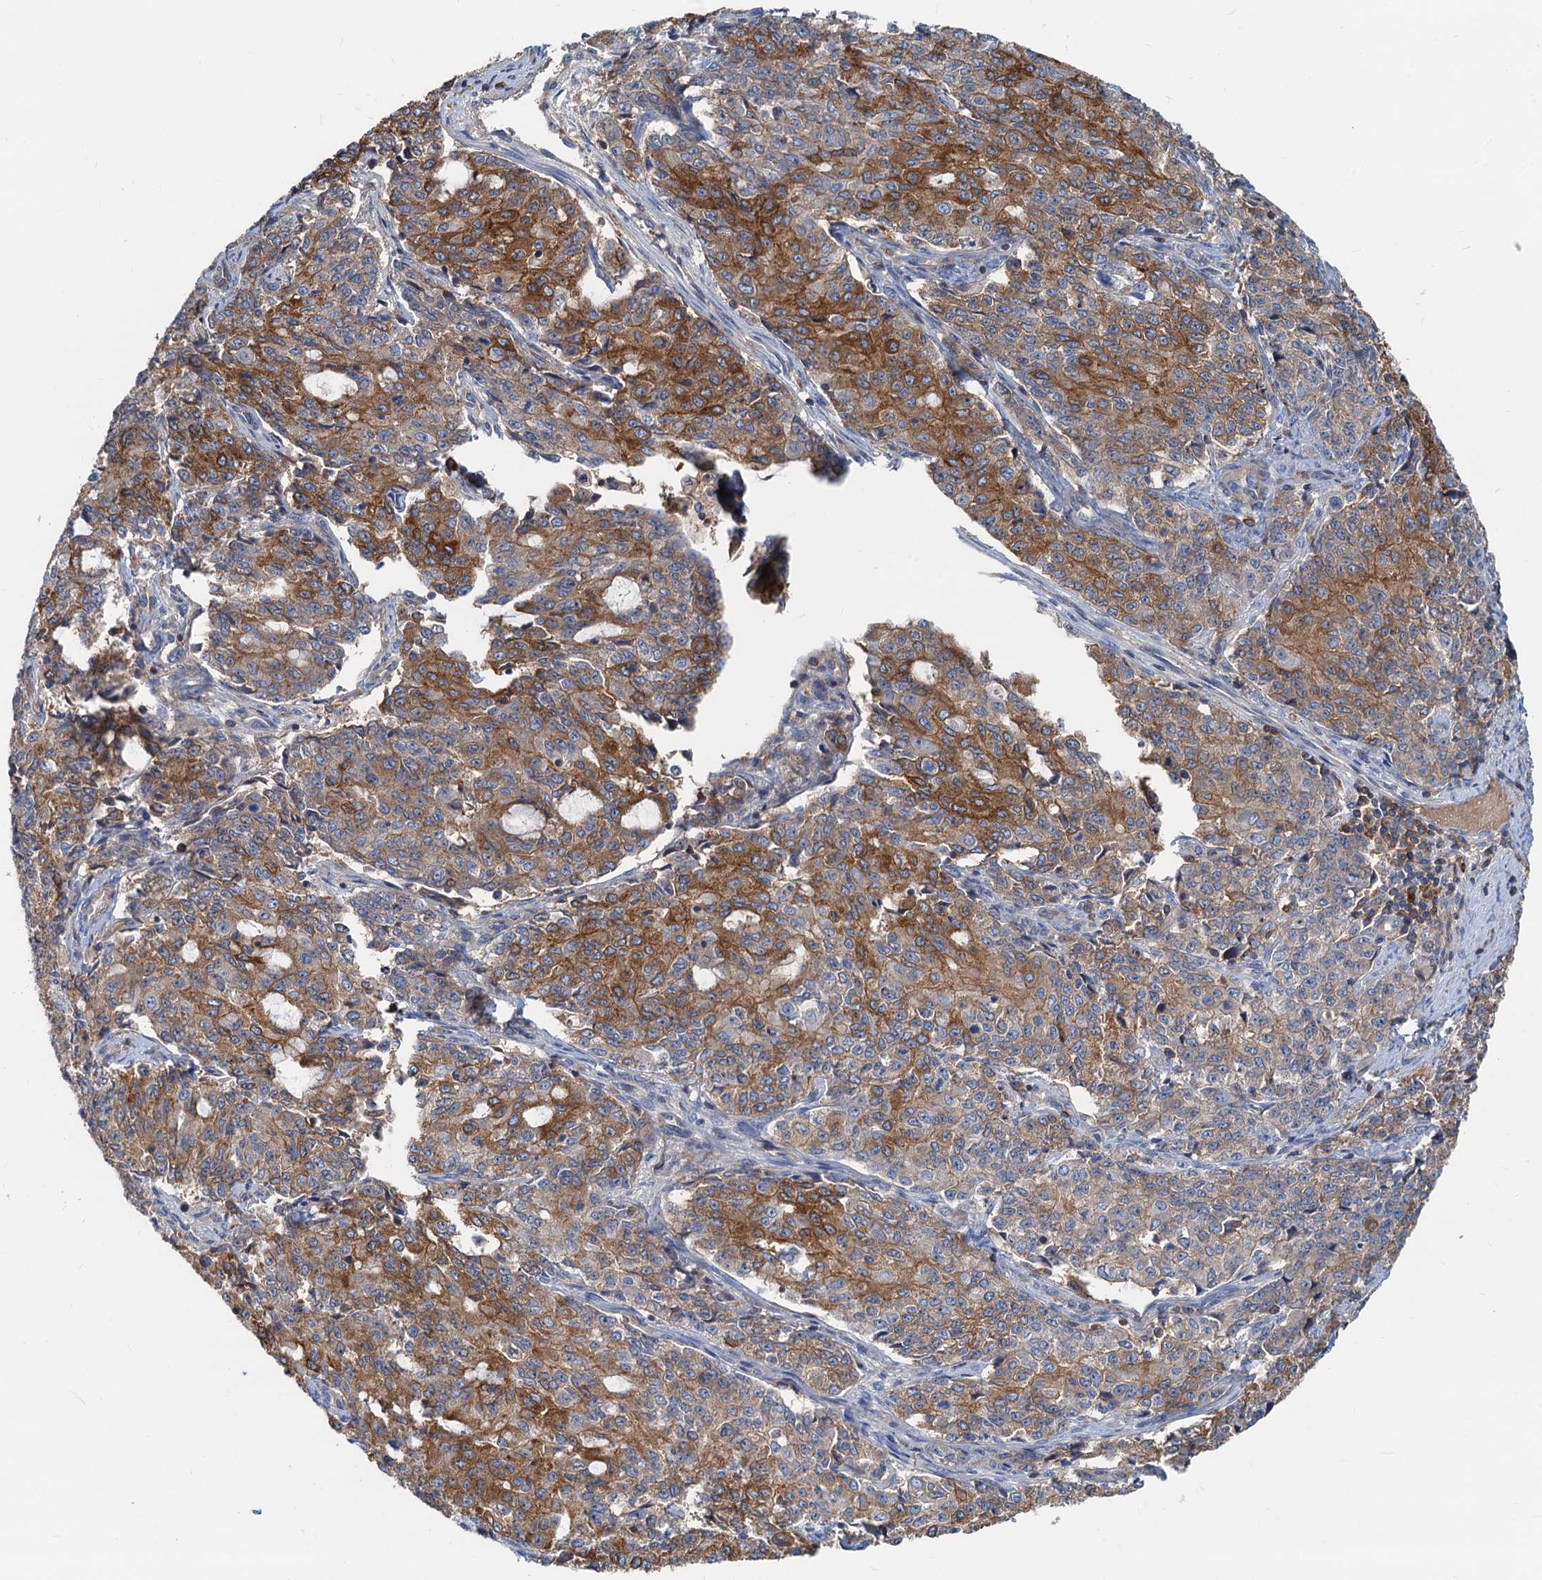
{"staining": {"intensity": "moderate", "quantity": "25%-75%", "location": "cytoplasmic/membranous"}, "tissue": "endometrial cancer", "cell_type": "Tumor cells", "image_type": "cancer", "snomed": [{"axis": "morphology", "description": "Adenocarcinoma, NOS"}, {"axis": "topography", "description": "Endometrium"}], "caption": "Human endometrial adenocarcinoma stained for a protein (brown) demonstrates moderate cytoplasmic/membranous positive positivity in about 25%-75% of tumor cells.", "gene": "LNX2", "patient": {"sex": "female", "age": 50}}